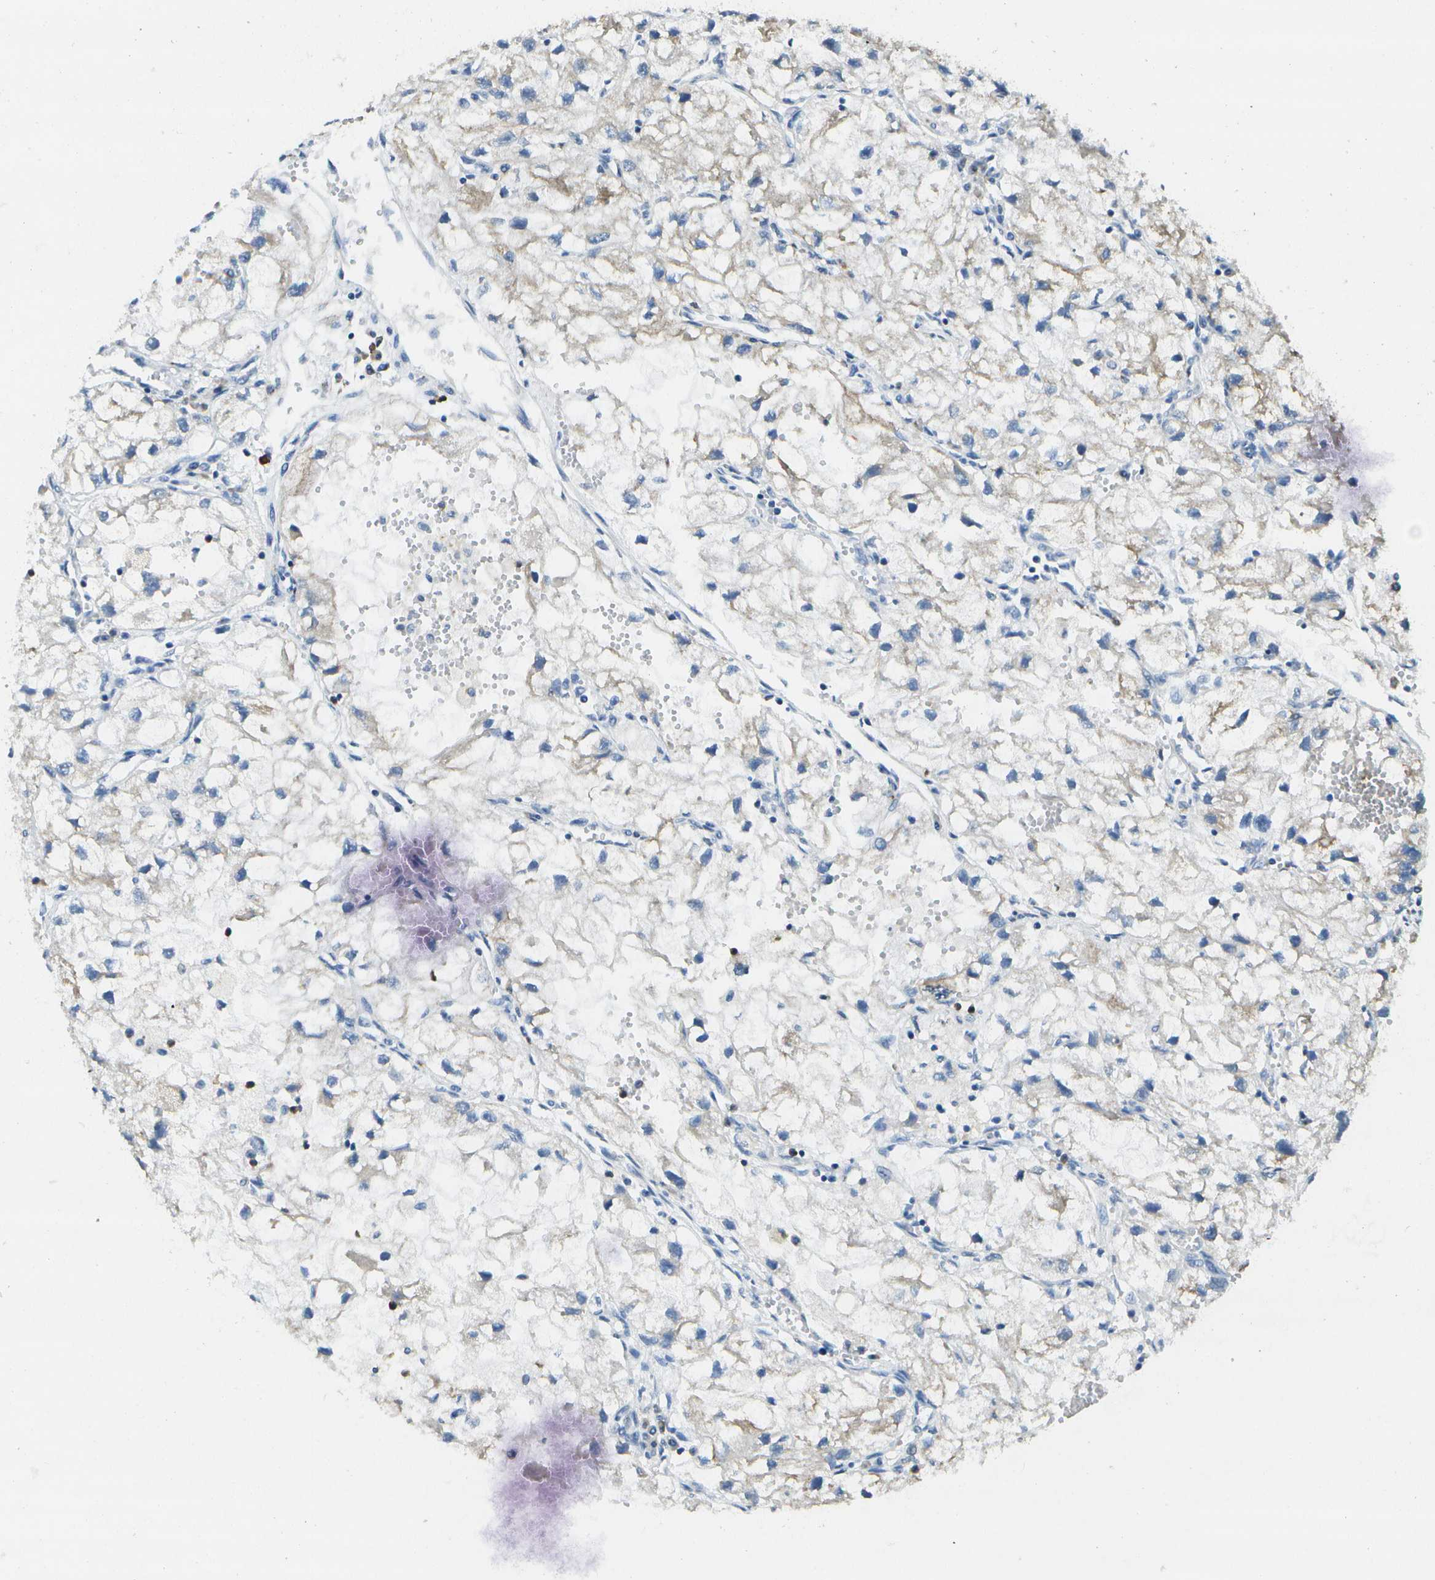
{"staining": {"intensity": "weak", "quantity": "<25%", "location": "cytoplasmic/membranous"}, "tissue": "renal cancer", "cell_type": "Tumor cells", "image_type": "cancer", "snomed": [{"axis": "morphology", "description": "Adenocarcinoma, NOS"}, {"axis": "topography", "description": "Kidney"}], "caption": "Immunohistochemistry of renal cancer displays no staining in tumor cells.", "gene": "DSE", "patient": {"sex": "female", "age": 70}}